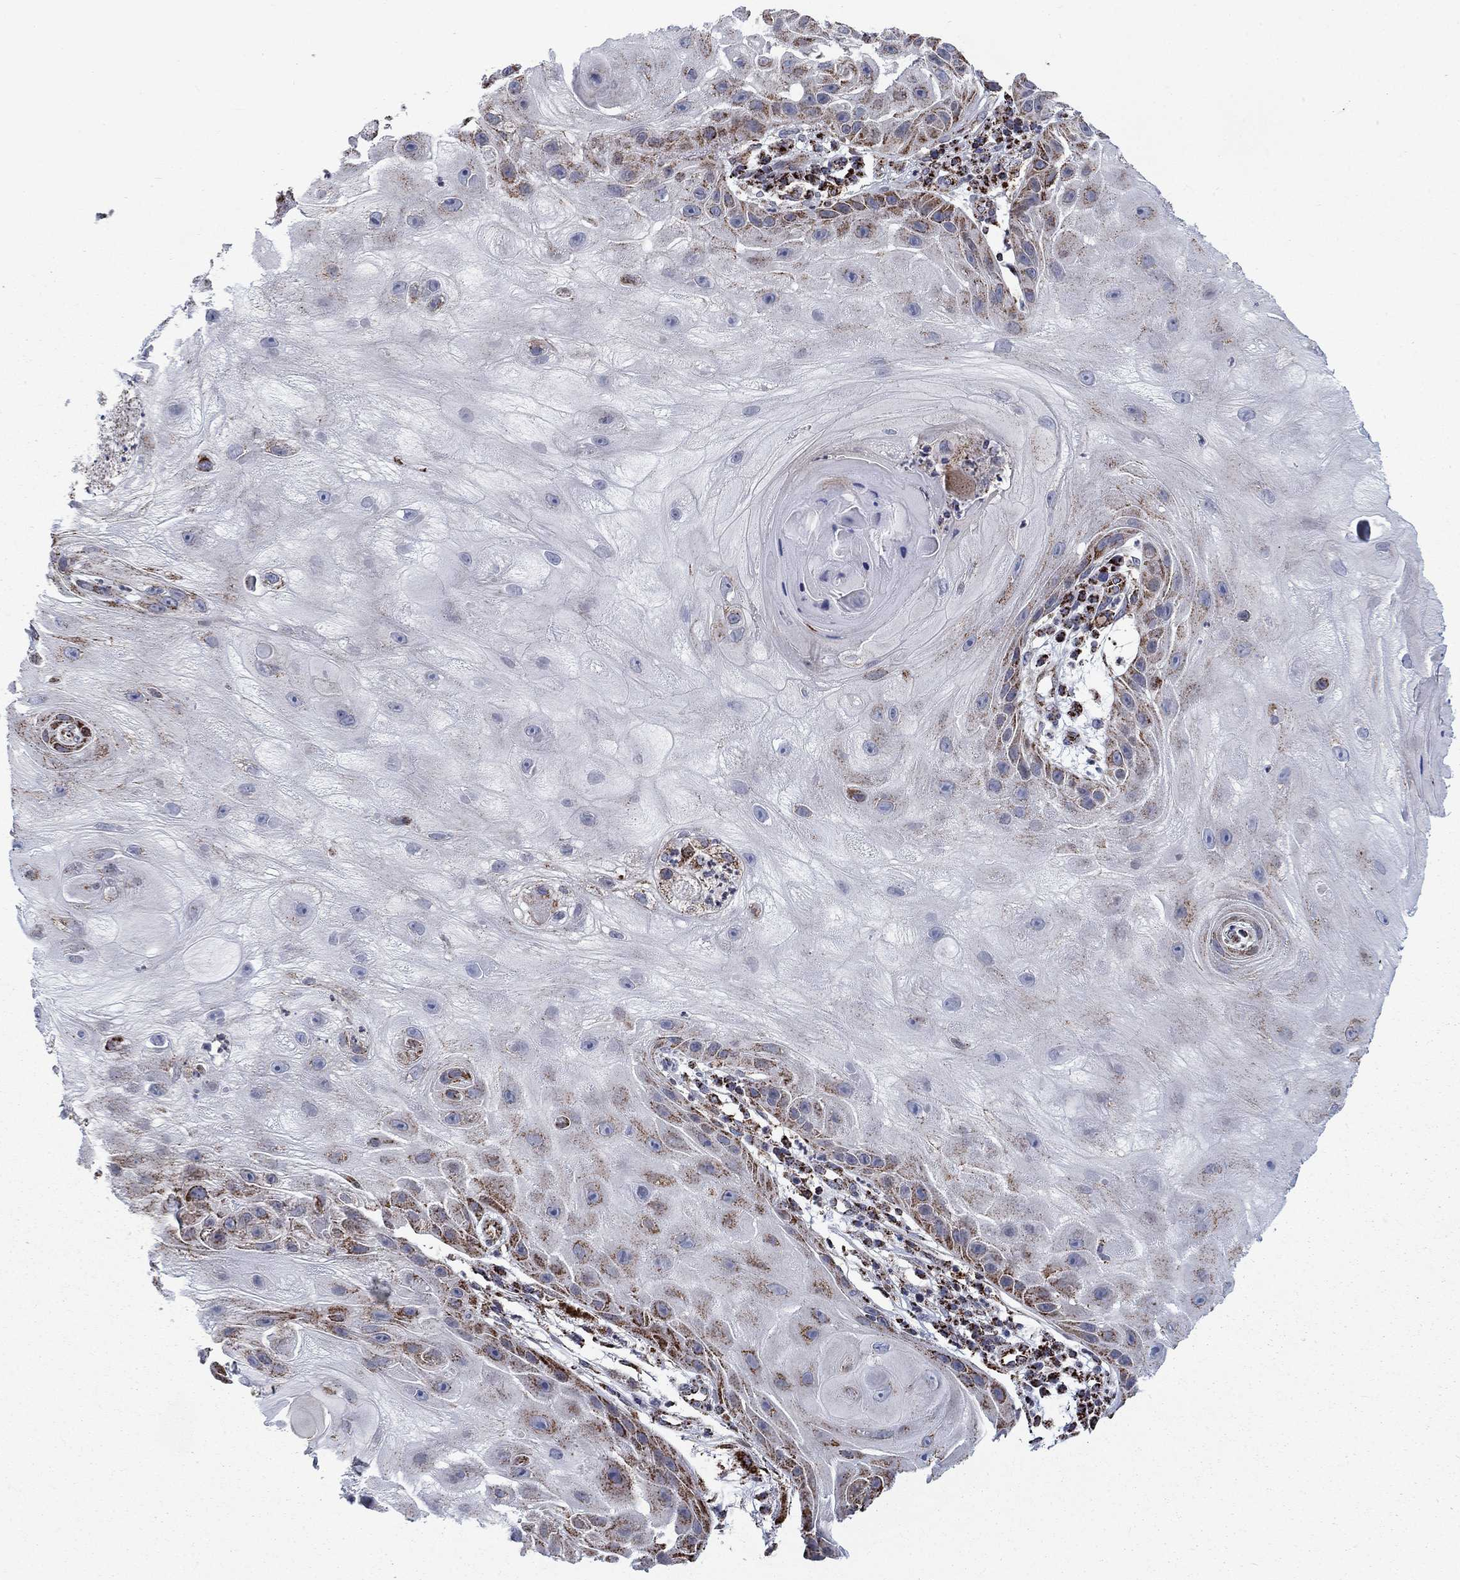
{"staining": {"intensity": "strong", "quantity": "25%-75%", "location": "cytoplasmic/membranous"}, "tissue": "skin cancer", "cell_type": "Tumor cells", "image_type": "cancer", "snomed": [{"axis": "morphology", "description": "Normal tissue, NOS"}, {"axis": "morphology", "description": "Squamous cell carcinoma, NOS"}, {"axis": "topography", "description": "Skin"}], "caption": "Protein expression analysis of human skin squamous cell carcinoma reveals strong cytoplasmic/membranous expression in approximately 25%-75% of tumor cells. Nuclei are stained in blue.", "gene": "MOAP1", "patient": {"sex": "male", "age": 79}}